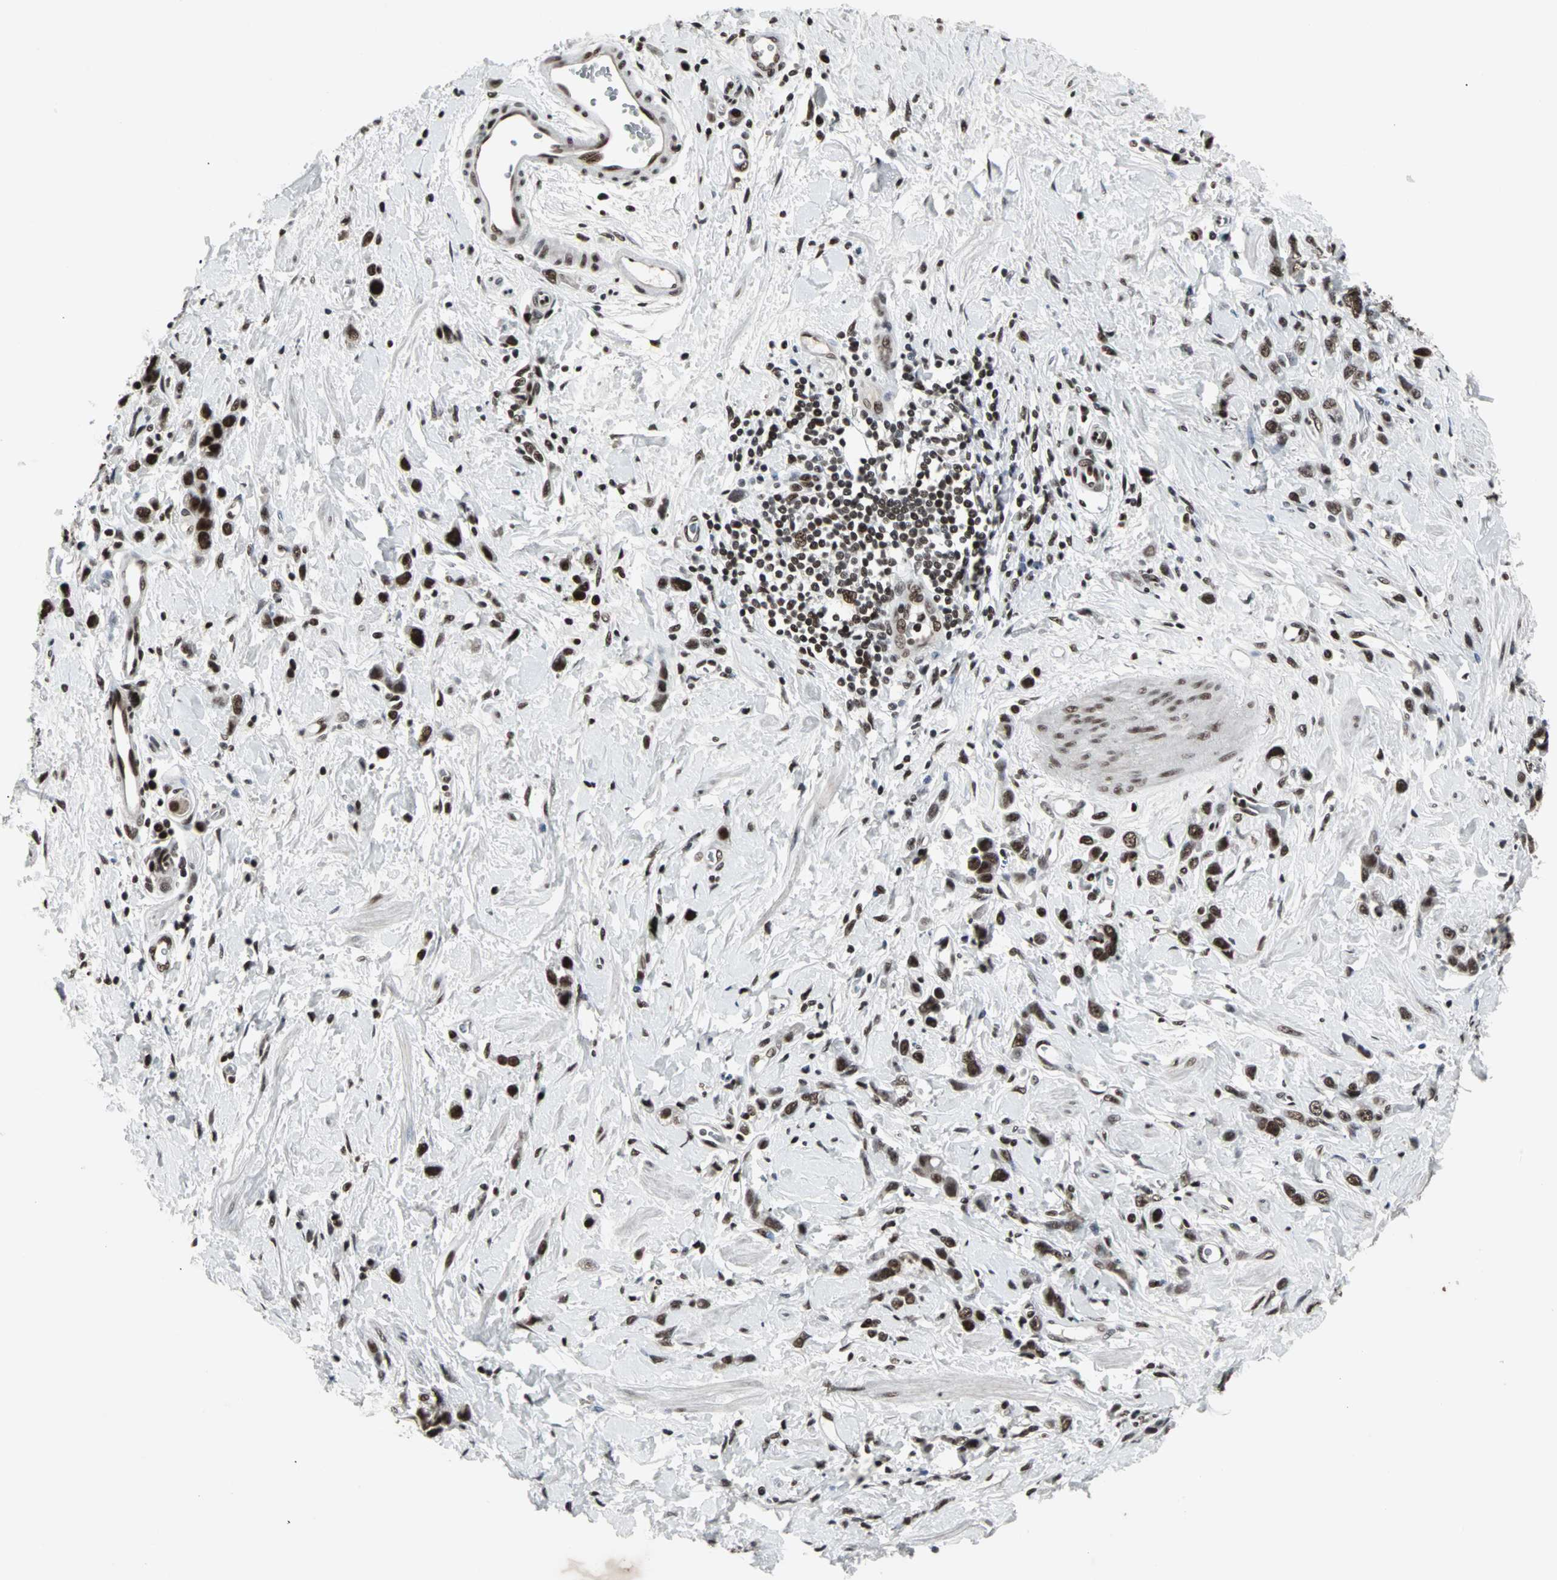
{"staining": {"intensity": "strong", "quantity": ">75%", "location": "nuclear"}, "tissue": "stomach cancer", "cell_type": "Tumor cells", "image_type": "cancer", "snomed": [{"axis": "morphology", "description": "Normal tissue, NOS"}, {"axis": "morphology", "description": "Adenocarcinoma, NOS"}, {"axis": "topography", "description": "Stomach"}], "caption": "There is high levels of strong nuclear positivity in tumor cells of stomach cancer, as demonstrated by immunohistochemical staining (brown color).", "gene": "PNKP", "patient": {"sex": "male", "age": 82}}